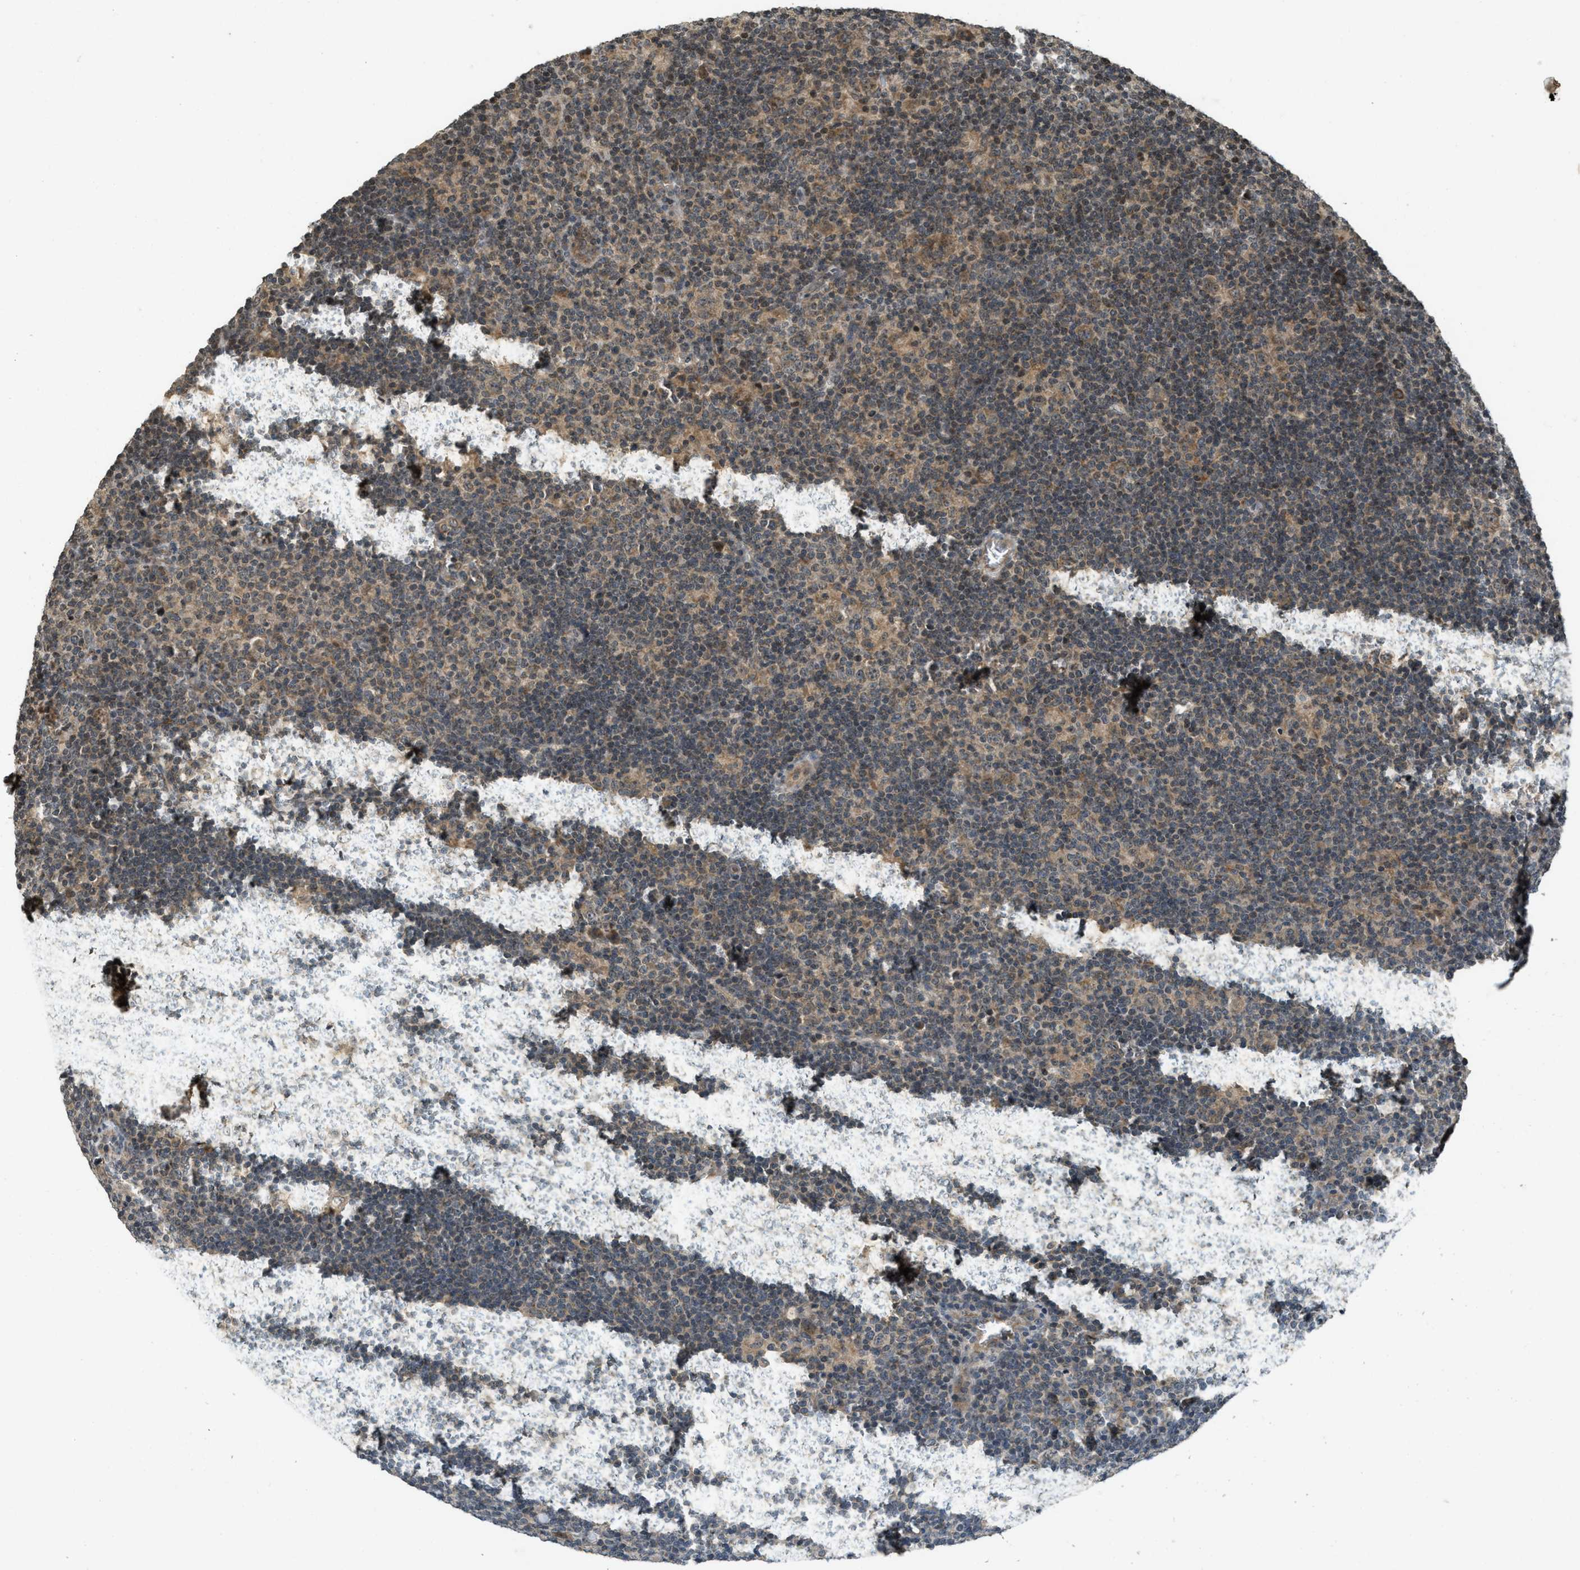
{"staining": {"intensity": "moderate", "quantity": "25%-75%", "location": "cytoplasmic/membranous,nuclear"}, "tissue": "lymphoma", "cell_type": "Tumor cells", "image_type": "cancer", "snomed": [{"axis": "morphology", "description": "Hodgkin's disease, NOS"}, {"axis": "topography", "description": "Lymph node"}], "caption": "The micrograph reveals a brown stain indicating the presence of a protein in the cytoplasmic/membranous and nuclear of tumor cells in Hodgkin's disease. Immunohistochemistry (ihc) stains the protein in brown and the nuclei are stained blue.", "gene": "SIAH1", "patient": {"sex": "female", "age": 57}}